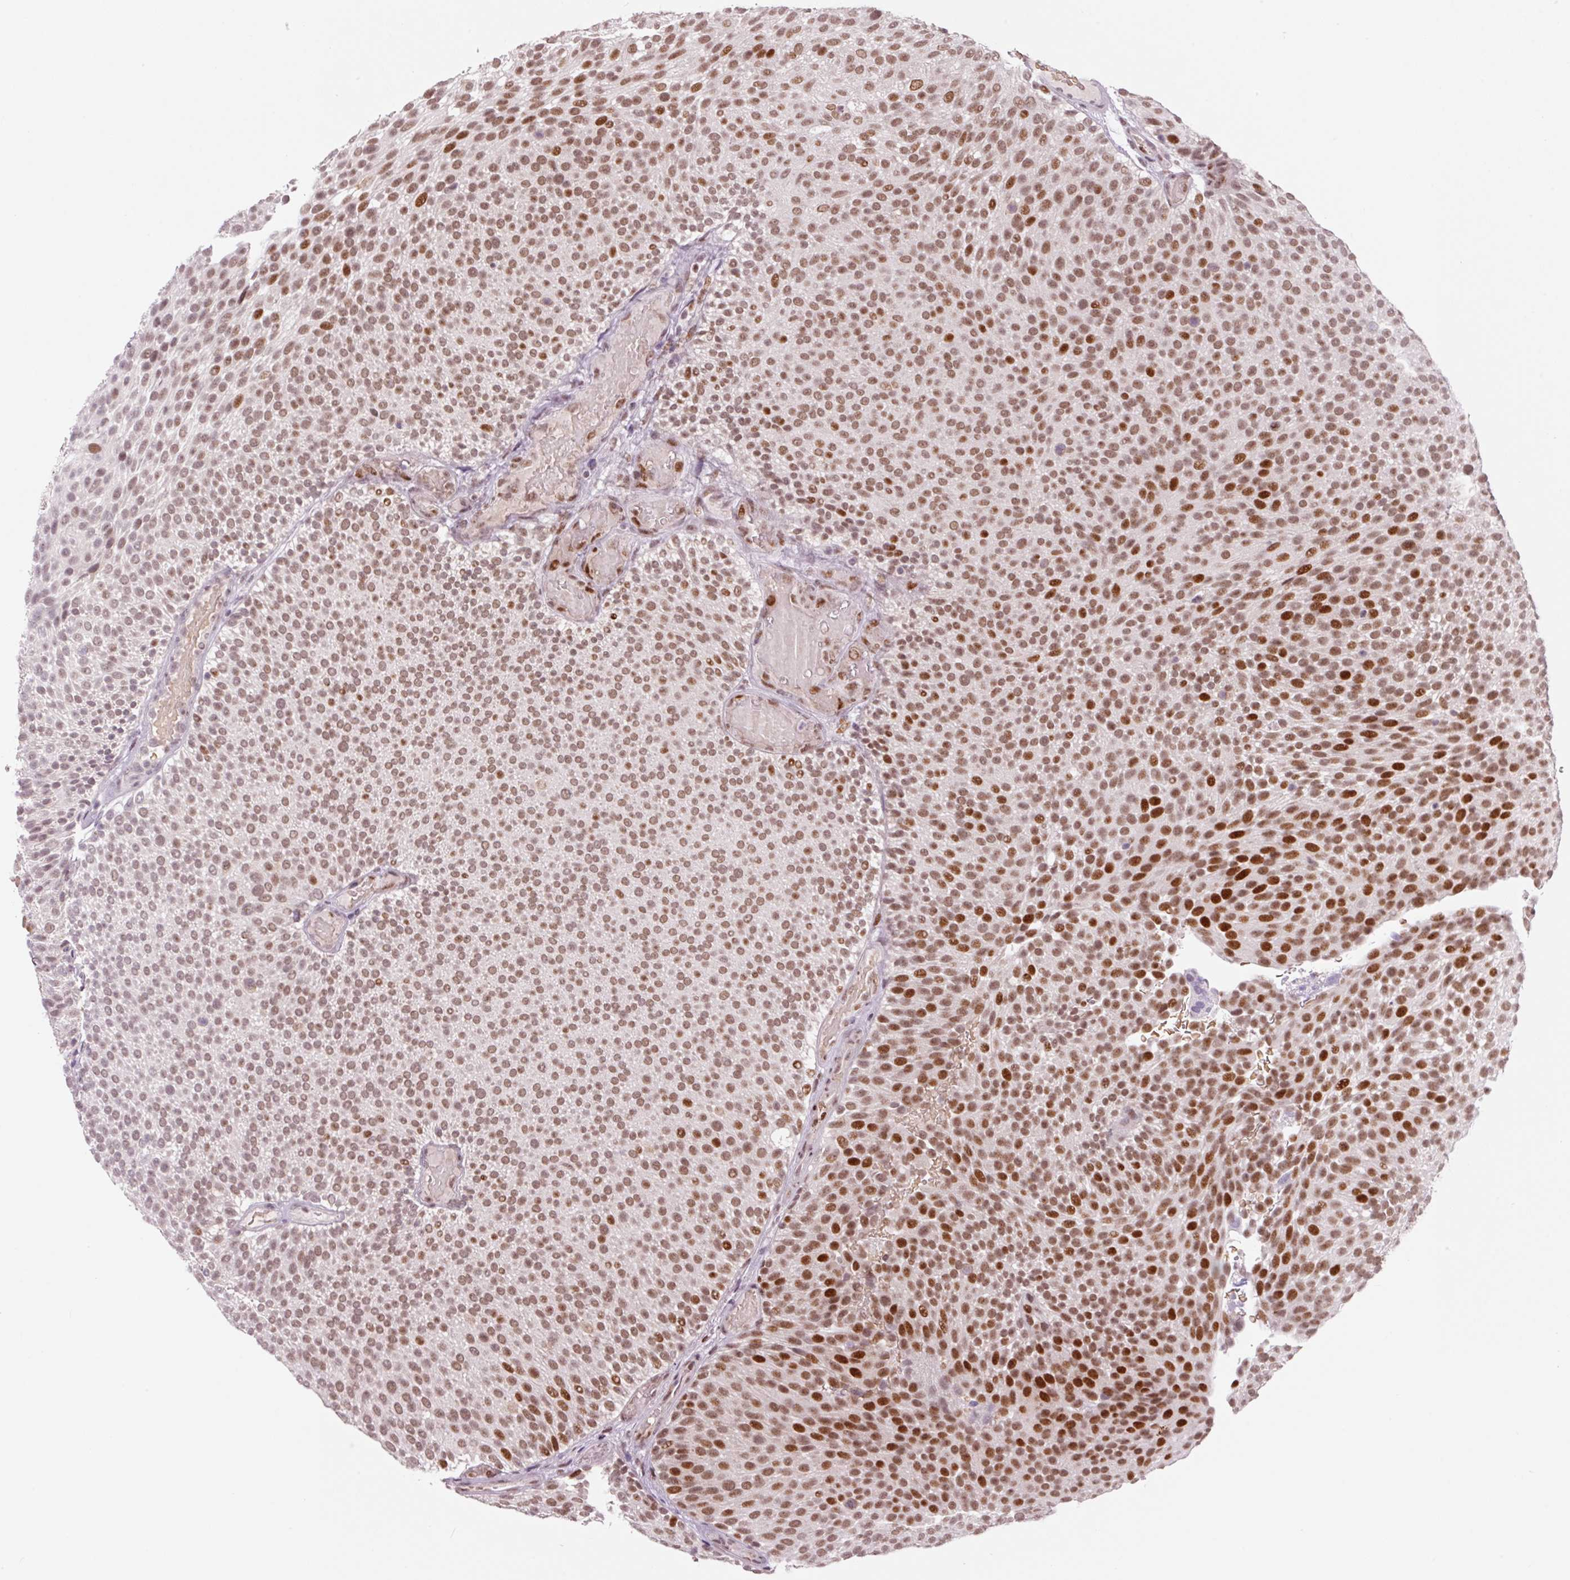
{"staining": {"intensity": "moderate", "quantity": ">75%", "location": "nuclear"}, "tissue": "urothelial cancer", "cell_type": "Tumor cells", "image_type": "cancer", "snomed": [{"axis": "morphology", "description": "Urothelial carcinoma, Low grade"}, {"axis": "topography", "description": "Urinary bladder"}], "caption": "DAB immunohistochemical staining of urothelial cancer displays moderate nuclear protein positivity in about >75% of tumor cells.", "gene": "CCNL2", "patient": {"sex": "male", "age": 78}}